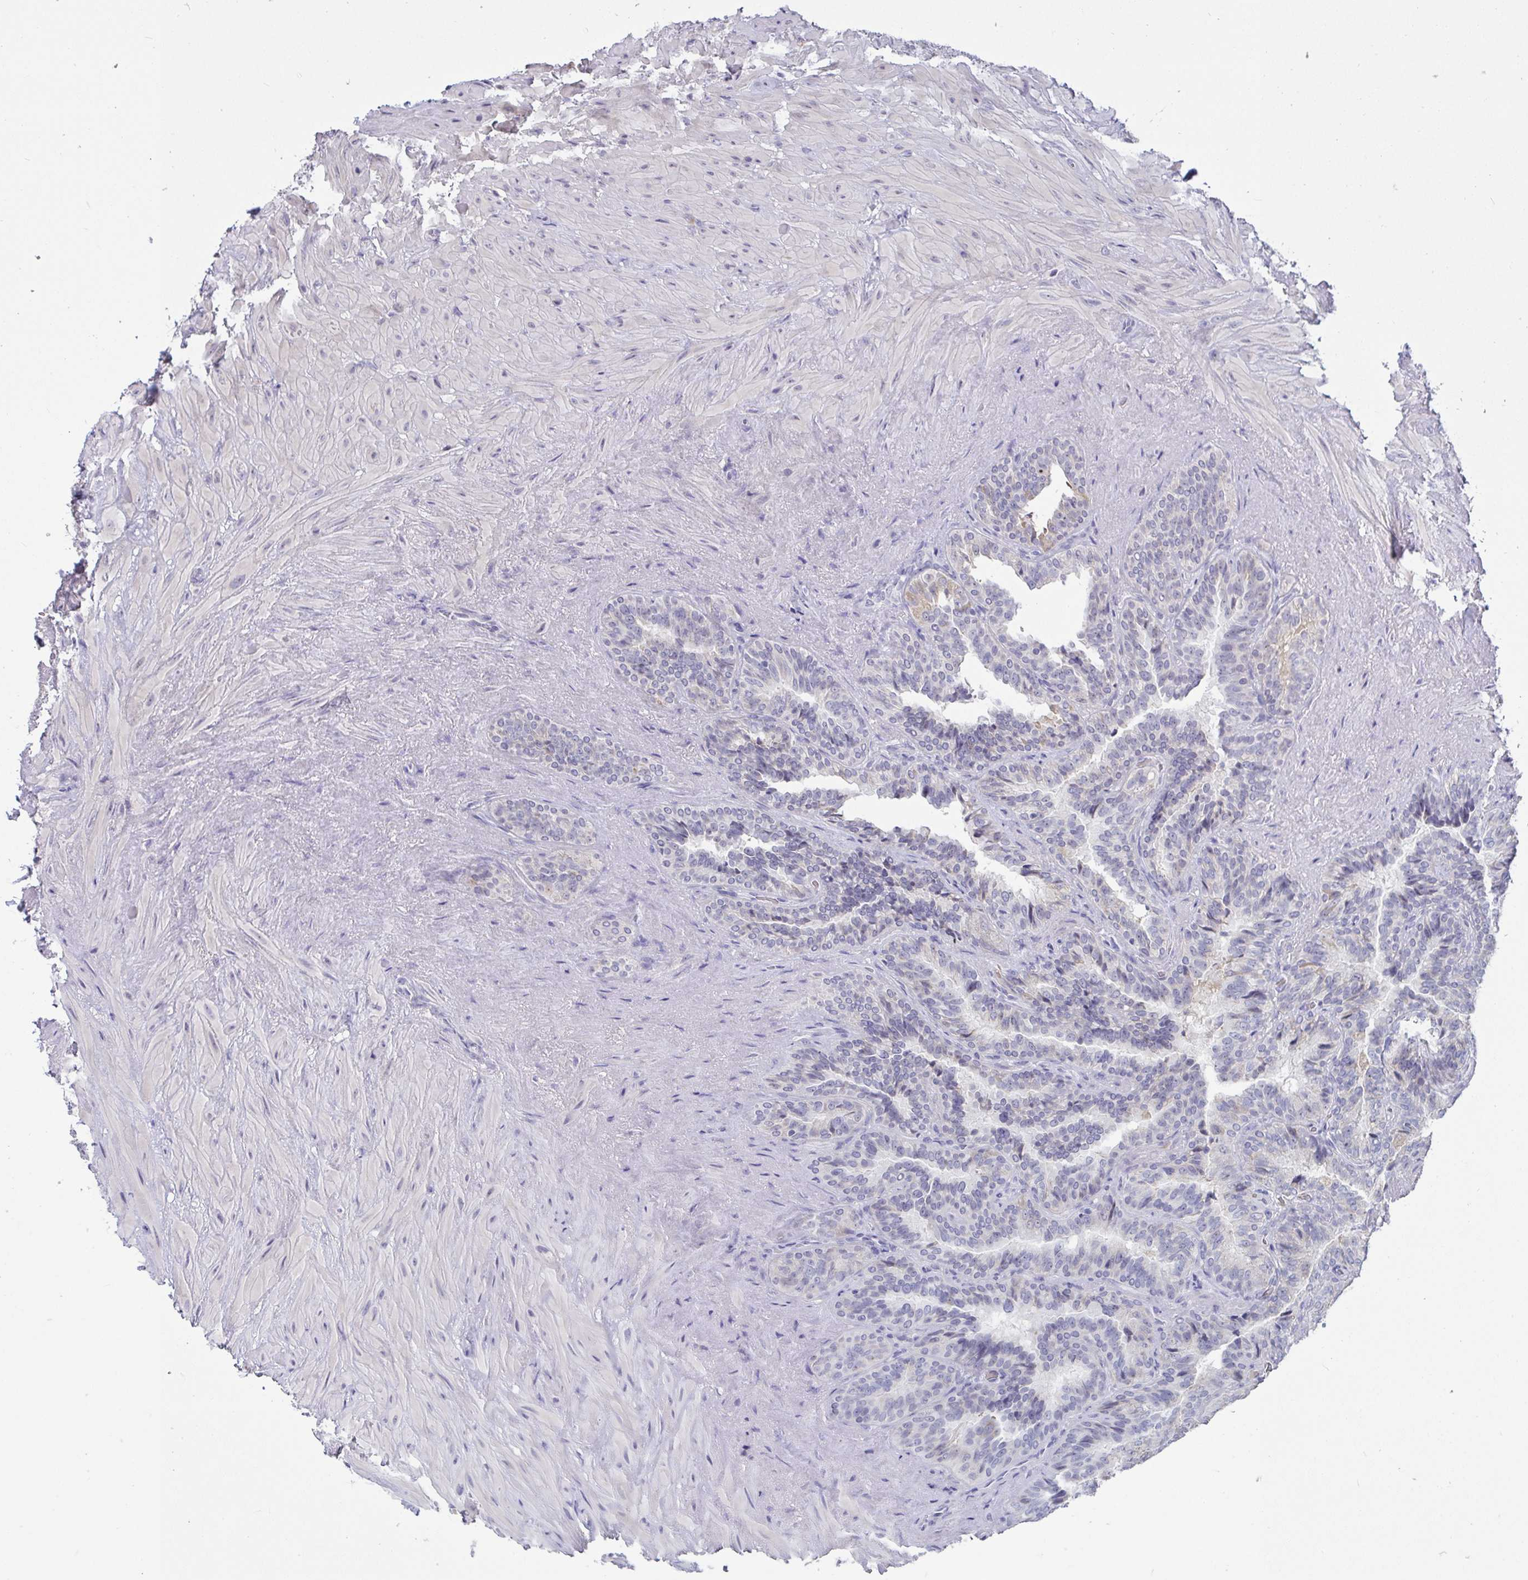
{"staining": {"intensity": "negative", "quantity": "none", "location": "none"}, "tissue": "seminal vesicle", "cell_type": "Glandular cells", "image_type": "normal", "snomed": [{"axis": "morphology", "description": "Normal tissue, NOS"}, {"axis": "topography", "description": "Seminal veicle"}], "caption": "IHC photomicrograph of normal seminal vesicle: seminal vesicle stained with DAB displays no significant protein positivity in glandular cells. The staining was performed using DAB to visualize the protein expression in brown, while the nuclei were stained in blue with hematoxylin (Magnification: 20x).", "gene": "MYC", "patient": {"sex": "male", "age": 60}}